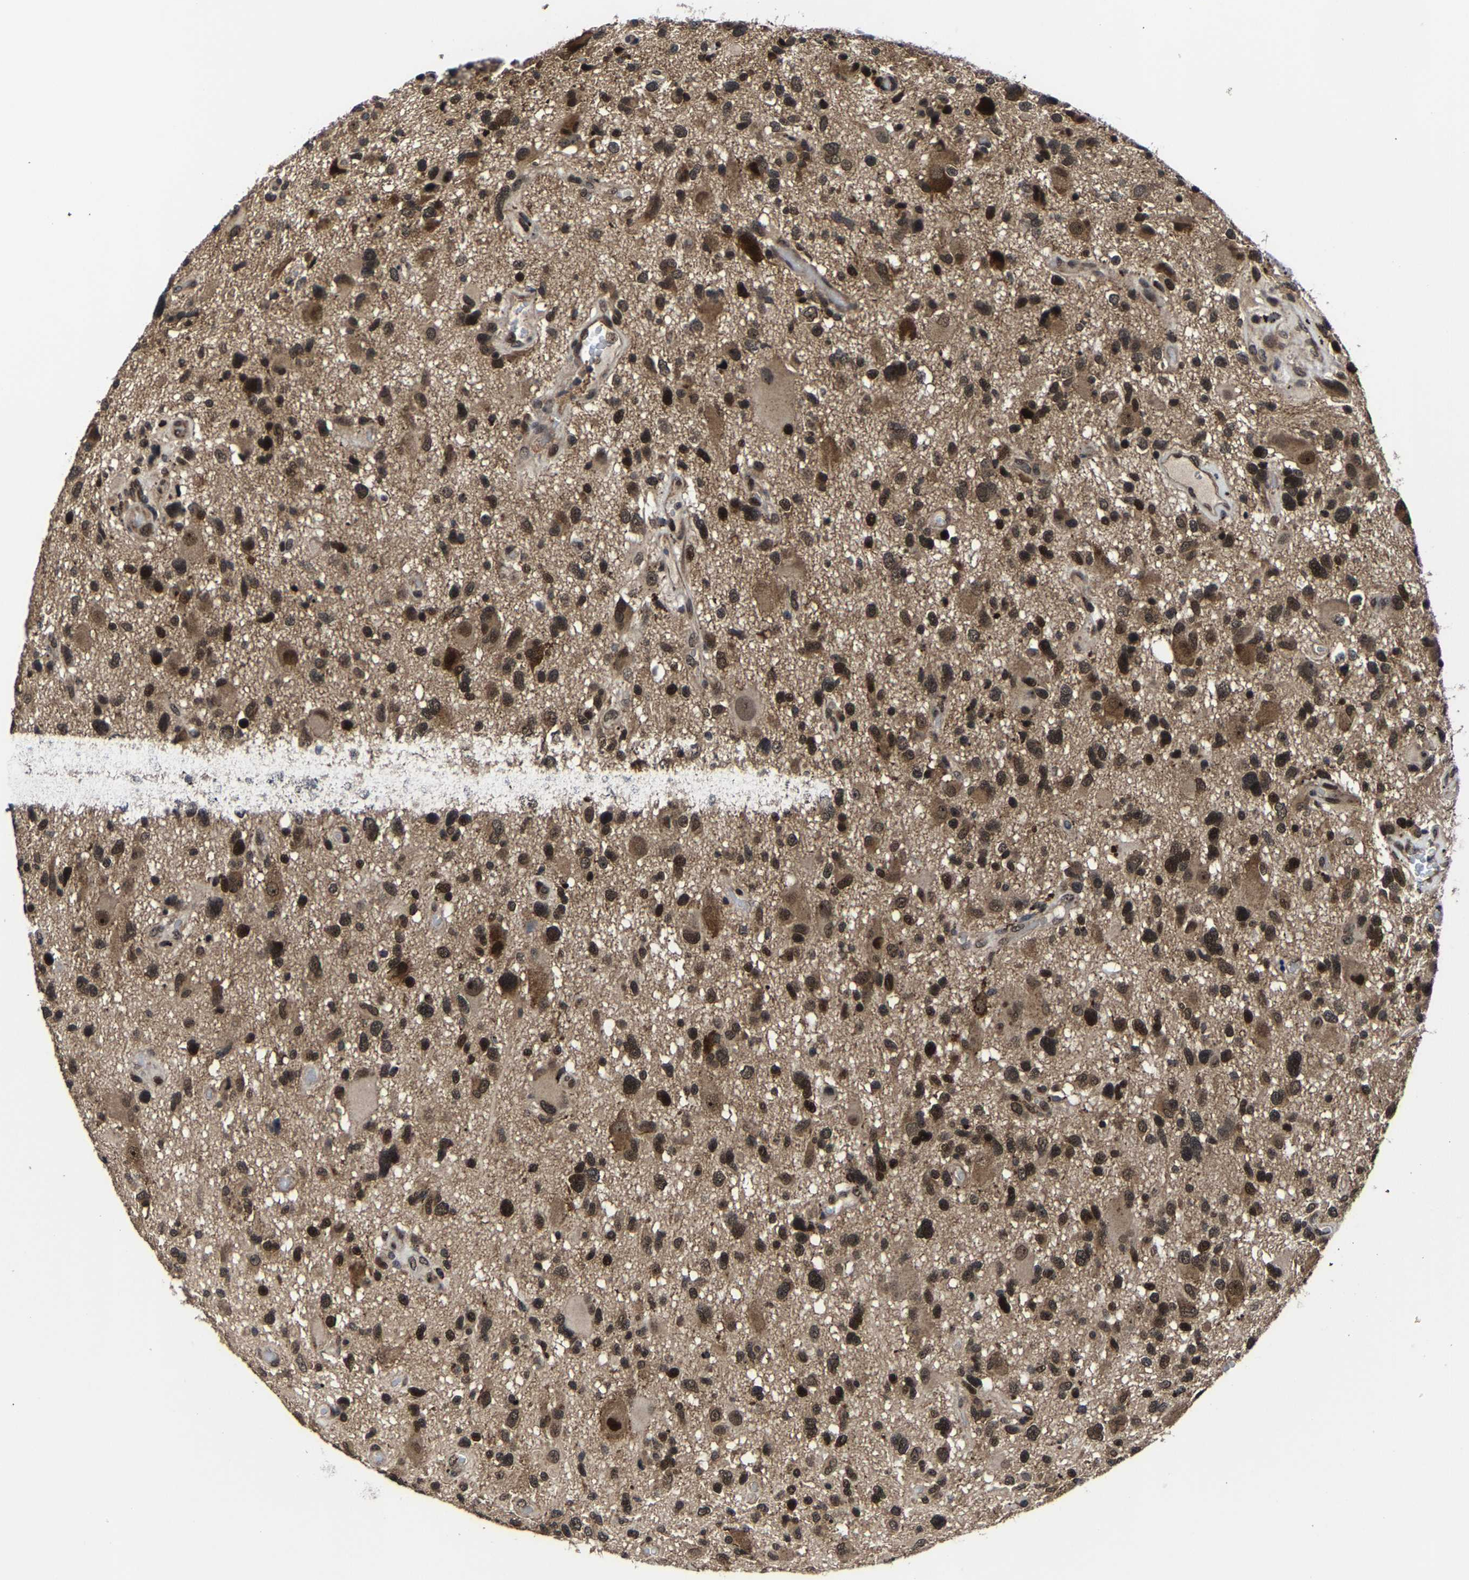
{"staining": {"intensity": "strong", "quantity": ">75%", "location": "cytoplasmic/membranous,nuclear"}, "tissue": "glioma", "cell_type": "Tumor cells", "image_type": "cancer", "snomed": [{"axis": "morphology", "description": "Glioma, malignant, High grade"}, {"axis": "topography", "description": "Brain"}], "caption": "Immunohistochemistry (IHC) of human malignant glioma (high-grade) displays high levels of strong cytoplasmic/membranous and nuclear expression in about >75% of tumor cells.", "gene": "ZCCHC7", "patient": {"sex": "male", "age": 33}}